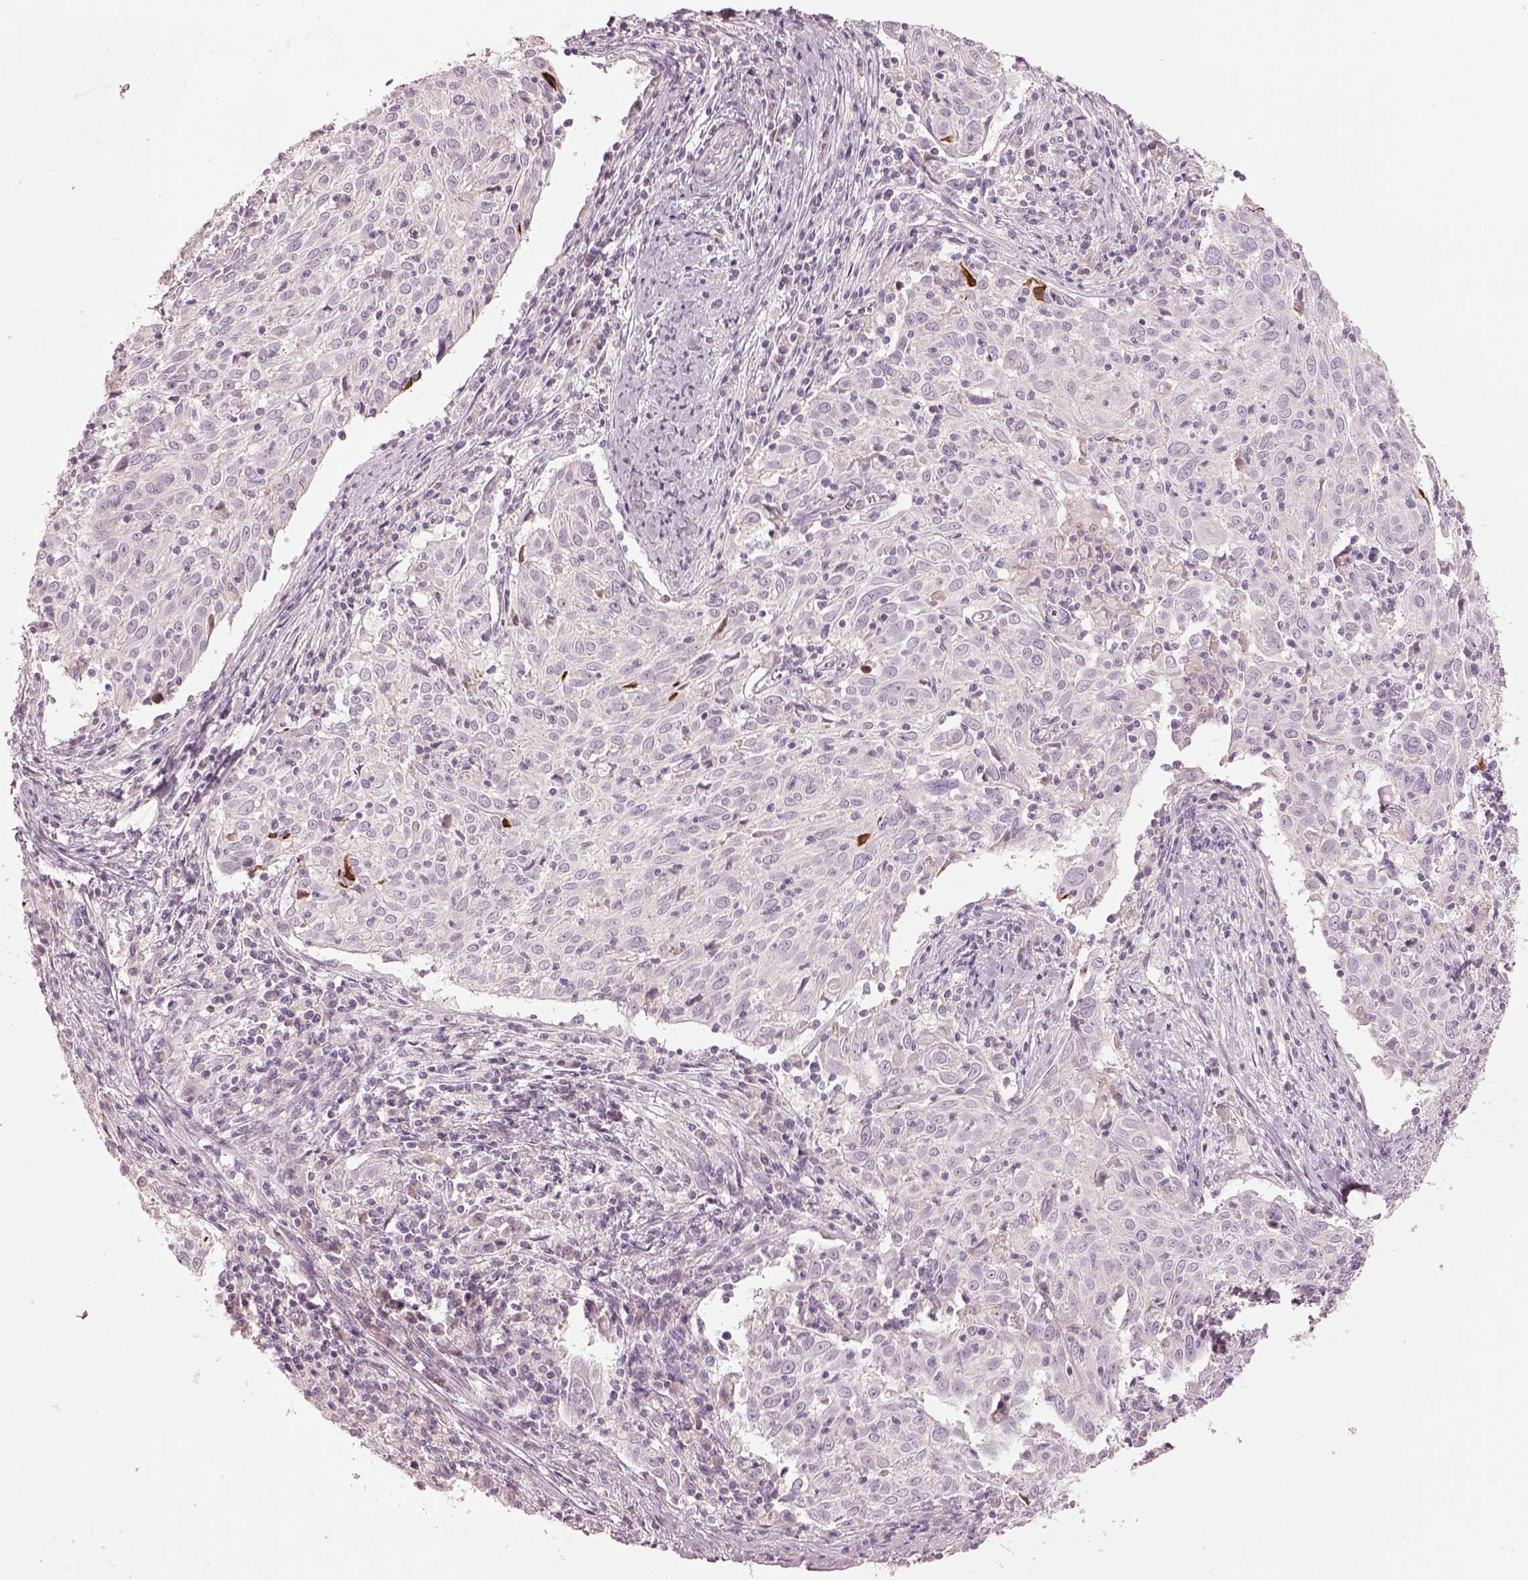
{"staining": {"intensity": "negative", "quantity": "none", "location": "none"}, "tissue": "cervical cancer", "cell_type": "Tumor cells", "image_type": "cancer", "snomed": [{"axis": "morphology", "description": "Squamous cell carcinoma, NOS"}, {"axis": "topography", "description": "Cervix"}], "caption": "The micrograph exhibits no staining of tumor cells in cervical cancer.", "gene": "SPATA6L", "patient": {"sex": "female", "age": 39}}